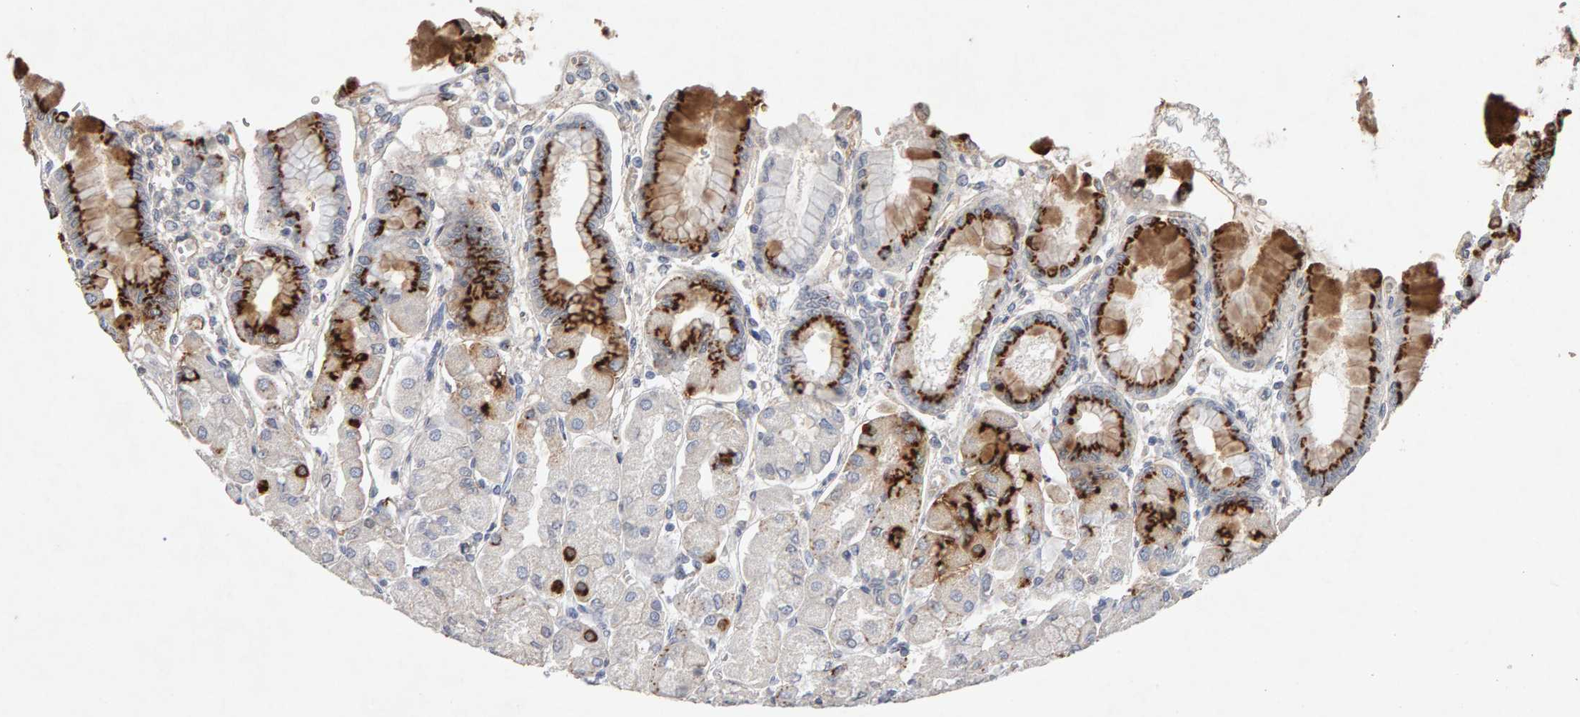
{"staining": {"intensity": "strong", "quantity": "<25%", "location": "cytoplasmic/membranous"}, "tissue": "stomach", "cell_type": "Glandular cells", "image_type": "normal", "snomed": [{"axis": "morphology", "description": "Normal tissue, NOS"}, {"axis": "topography", "description": "Stomach, upper"}], "caption": "Immunohistochemistry (IHC) staining of normal stomach, which demonstrates medium levels of strong cytoplasmic/membranous expression in about <25% of glandular cells indicating strong cytoplasmic/membranous protein positivity. The staining was performed using DAB (3,3'-diaminobenzidine) (brown) for protein detection and nuclei were counterstained in hematoxylin (blue).", "gene": "PTPRM", "patient": {"sex": "female", "age": 56}}